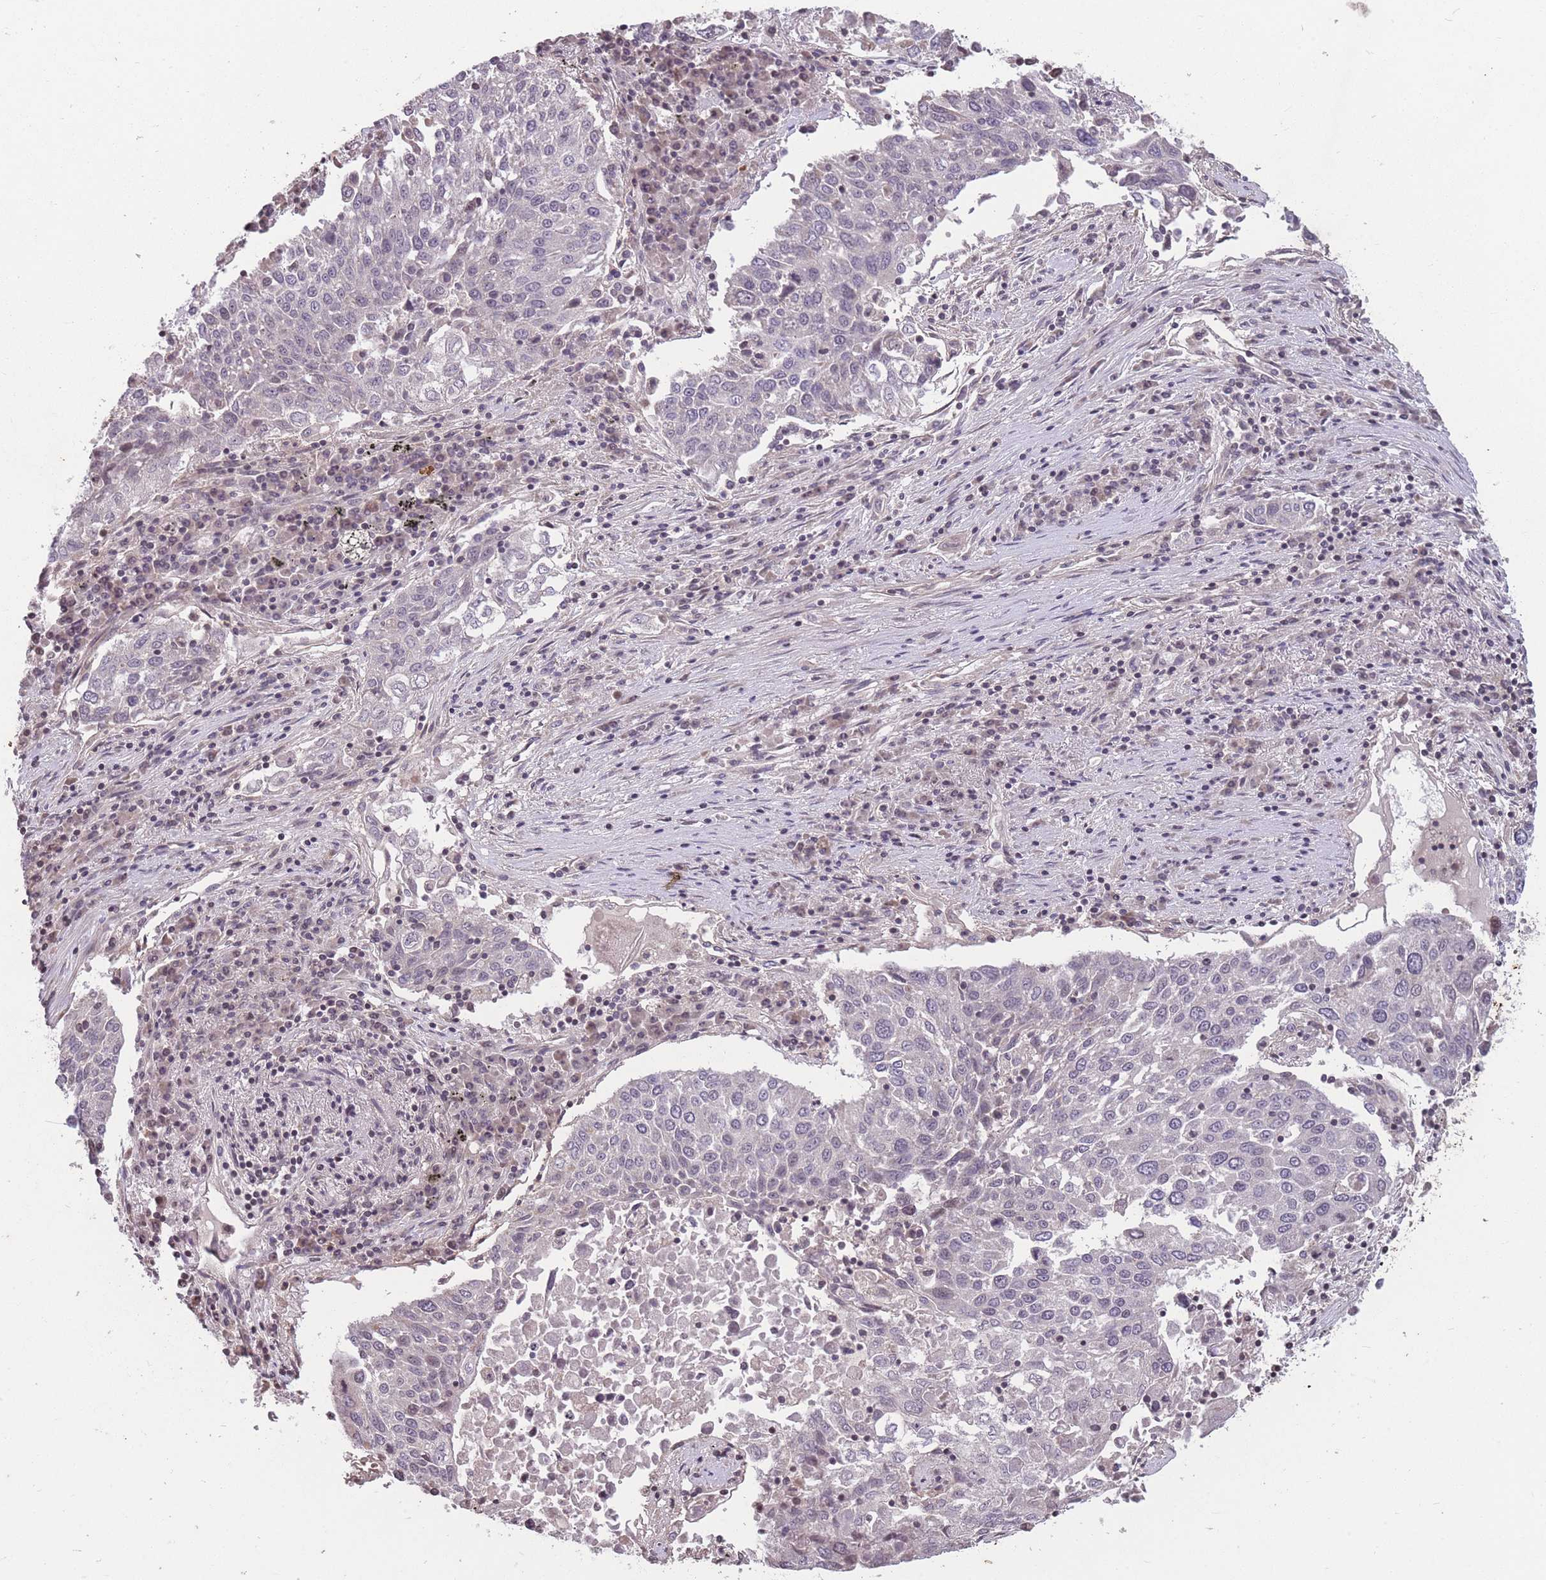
{"staining": {"intensity": "negative", "quantity": "none", "location": "none"}, "tissue": "lung cancer", "cell_type": "Tumor cells", "image_type": "cancer", "snomed": [{"axis": "morphology", "description": "Squamous cell carcinoma, NOS"}, {"axis": "topography", "description": "Lung"}], "caption": "Tumor cells are negative for protein expression in human squamous cell carcinoma (lung). (DAB IHC with hematoxylin counter stain).", "gene": "GGT5", "patient": {"sex": "male", "age": 65}}